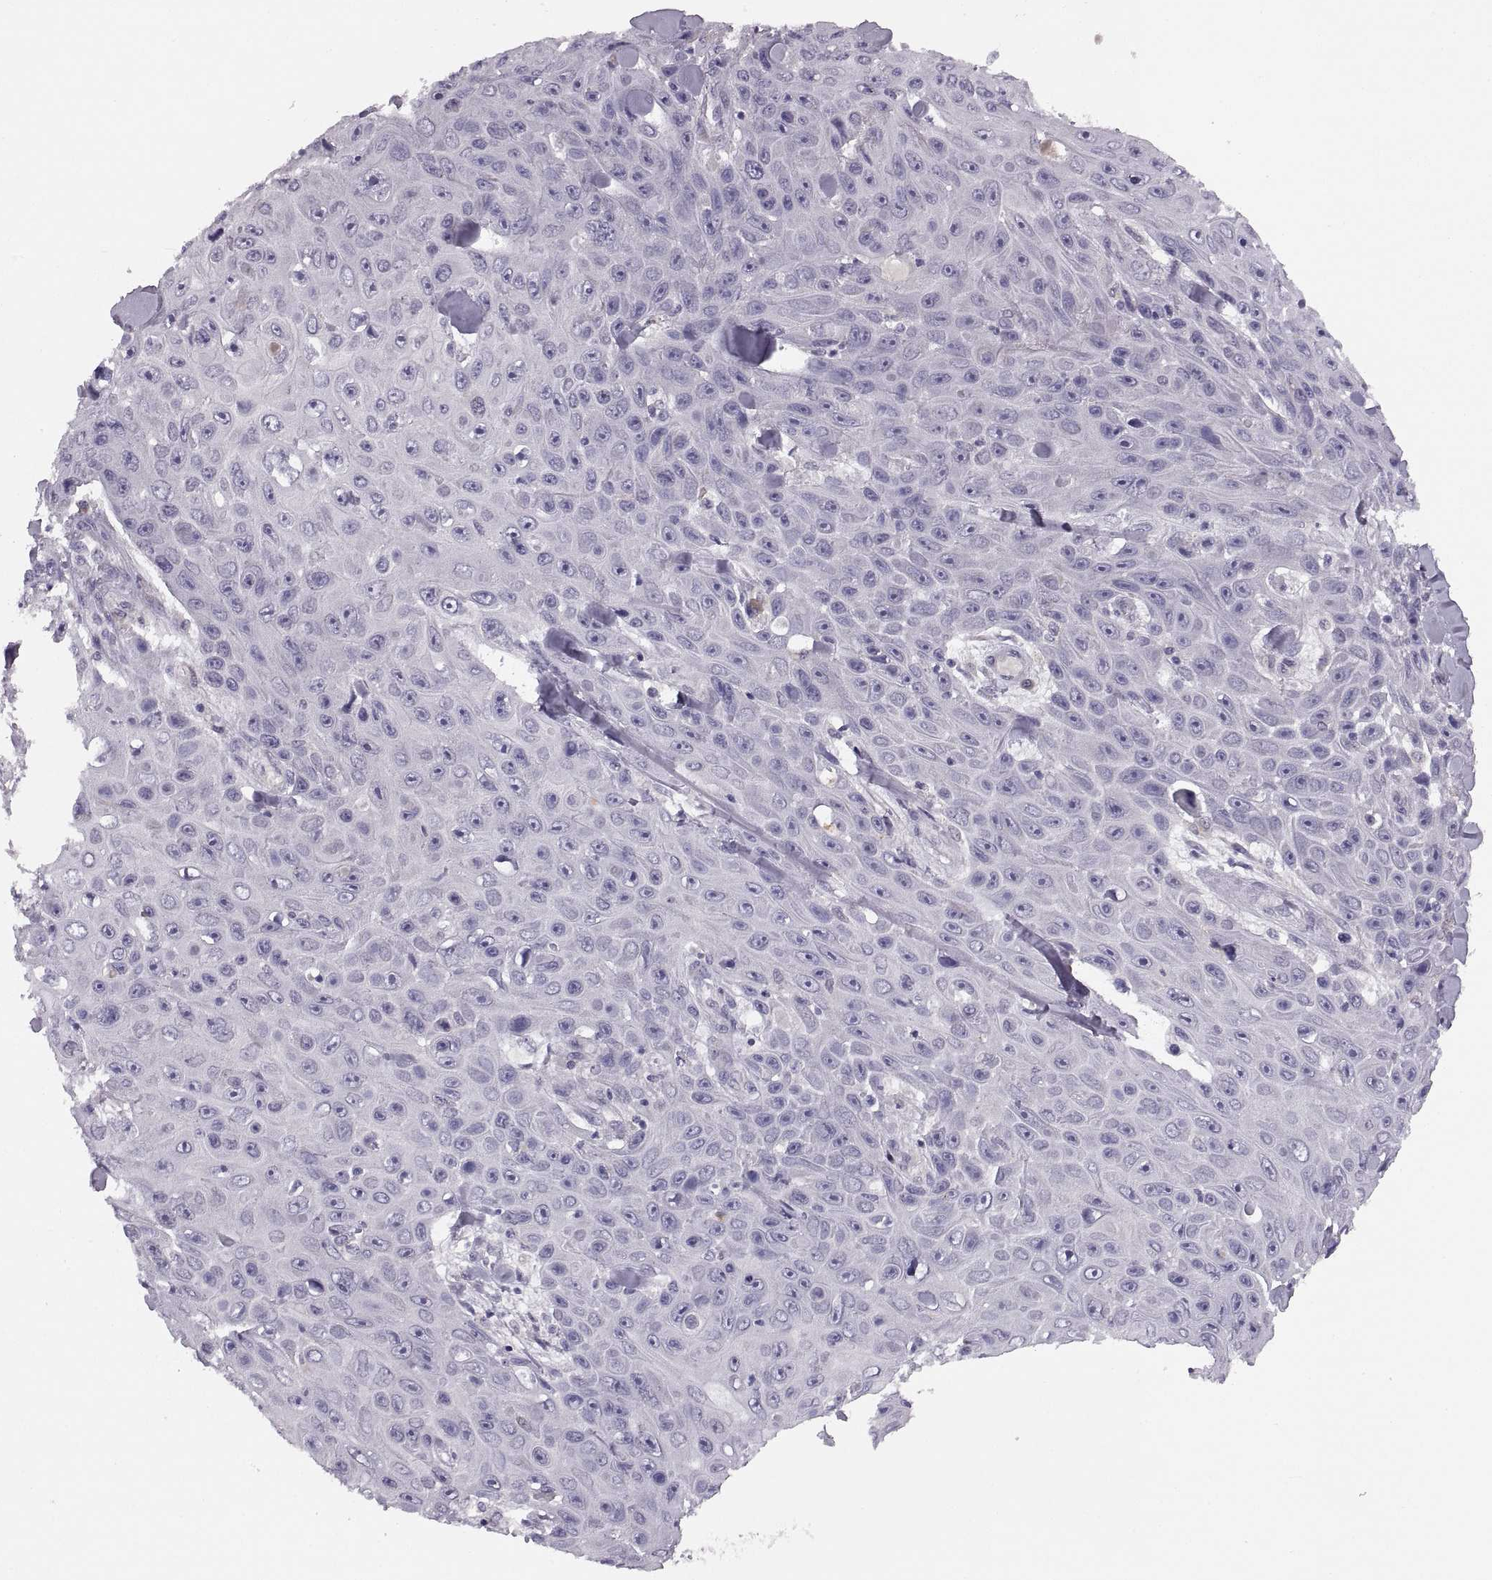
{"staining": {"intensity": "negative", "quantity": "none", "location": "none"}, "tissue": "skin cancer", "cell_type": "Tumor cells", "image_type": "cancer", "snomed": [{"axis": "morphology", "description": "Squamous cell carcinoma, NOS"}, {"axis": "topography", "description": "Skin"}], "caption": "IHC micrograph of skin cancer (squamous cell carcinoma) stained for a protein (brown), which reveals no staining in tumor cells. (DAB (3,3'-diaminobenzidine) immunohistochemistry with hematoxylin counter stain).", "gene": "ADH6", "patient": {"sex": "male", "age": 82}}